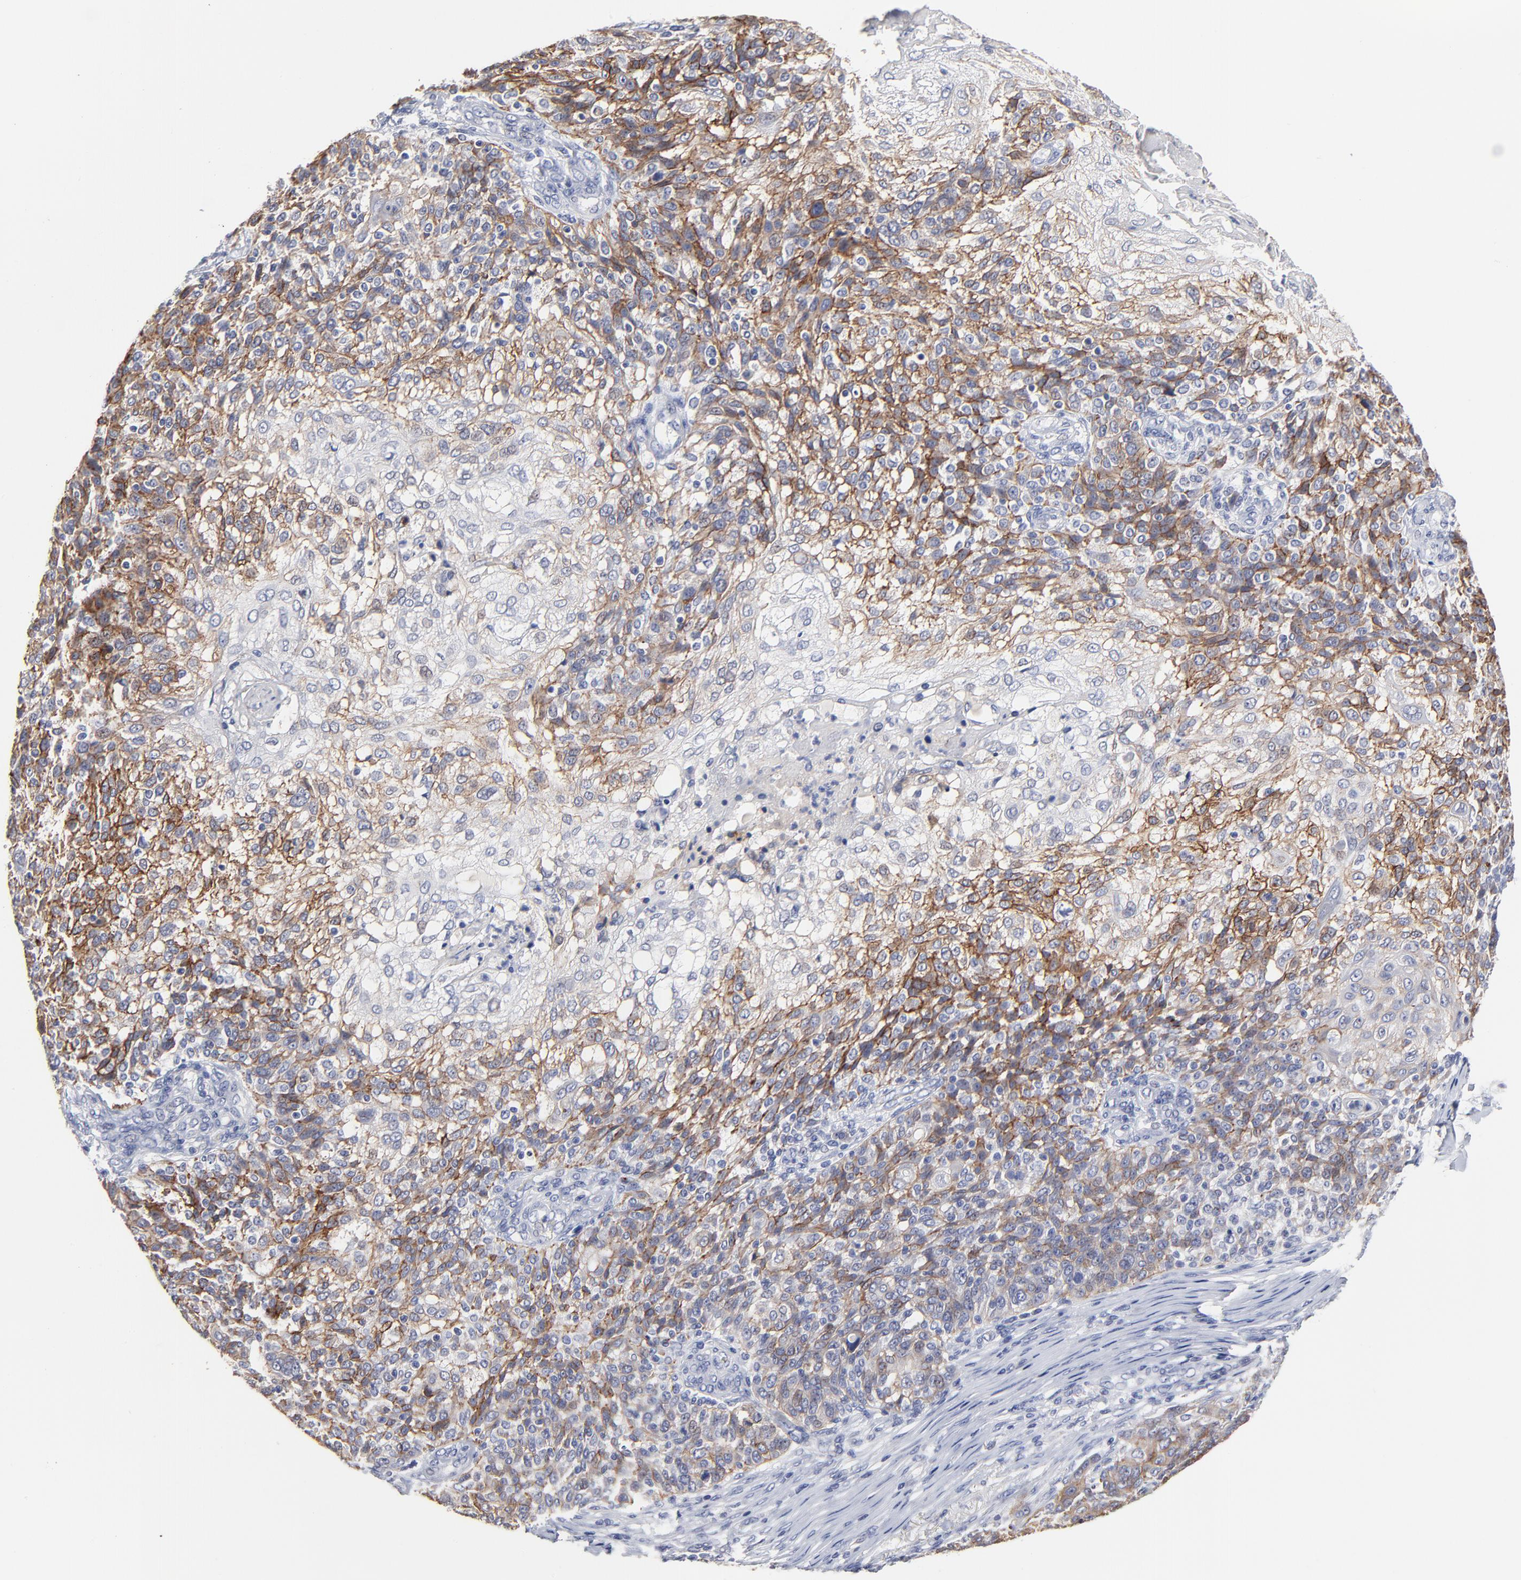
{"staining": {"intensity": "moderate", "quantity": "25%-75%", "location": "cytoplasmic/membranous"}, "tissue": "skin cancer", "cell_type": "Tumor cells", "image_type": "cancer", "snomed": [{"axis": "morphology", "description": "Normal tissue, NOS"}, {"axis": "morphology", "description": "Squamous cell carcinoma, NOS"}, {"axis": "topography", "description": "Skin"}], "caption": "This micrograph displays immunohistochemistry (IHC) staining of human skin cancer, with medium moderate cytoplasmic/membranous positivity in approximately 25%-75% of tumor cells.", "gene": "CXADR", "patient": {"sex": "female", "age": 83}}